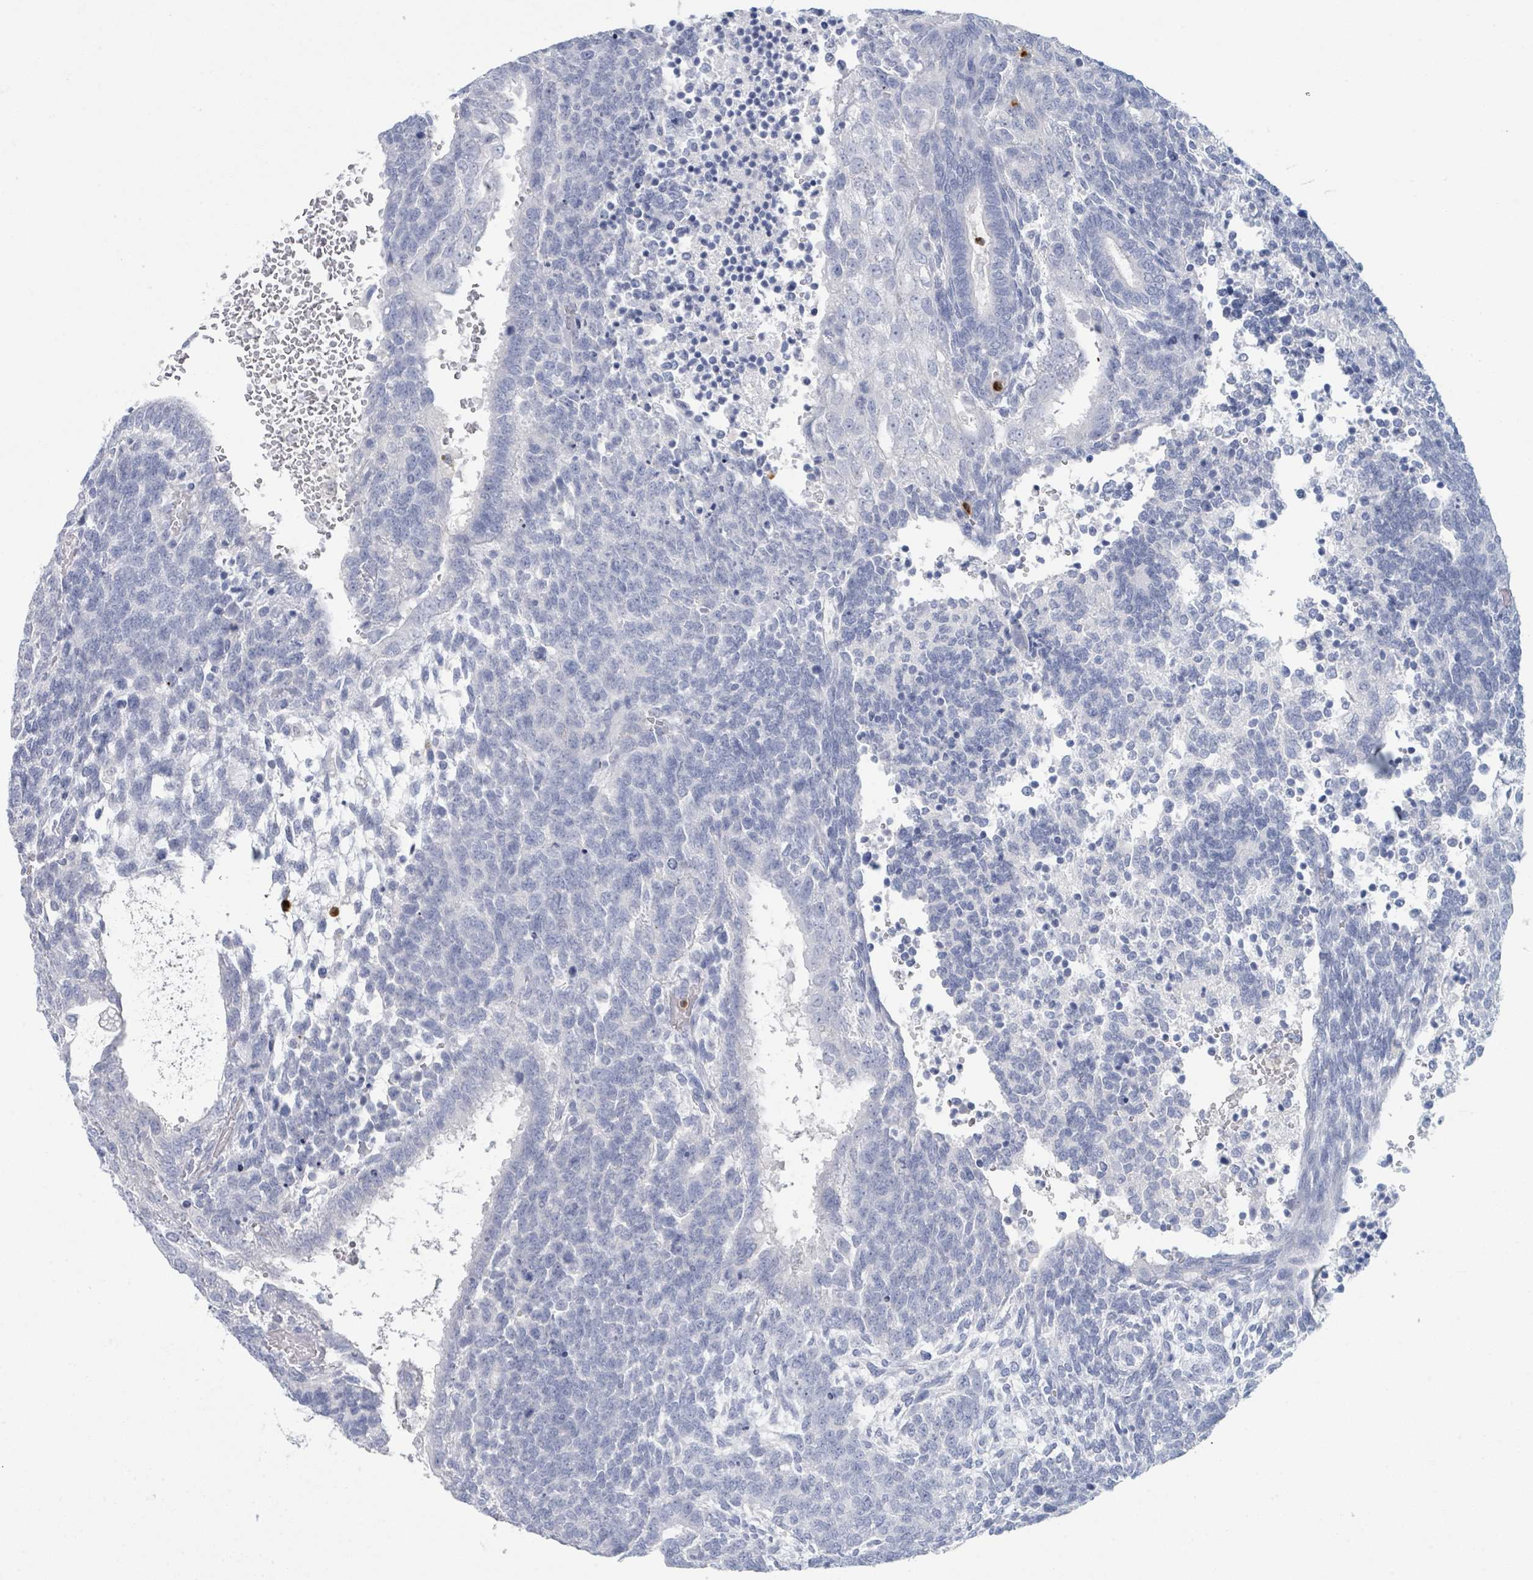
{"staining": {"intensity": "negative", "quantity": "none", "location": "none"}, "tissue": "testis cancer", "cell_type": "Tumor cells", "image_type": "cancer", "snomed": [{"axis": "morphology", "description": "Carcinoma, Embryonal, NOS"}, {"axis": "topography", "description": "Testis"}], "caption": "Immunohistochemistry (IHC) of human testis cancer (embryonal carcinoma) shows no positivity in tumor cells. (IHC, brightfield microscopy, high magnification).", "gene": "DEFA4", "patient": {"sex": "male", "age": 23}}